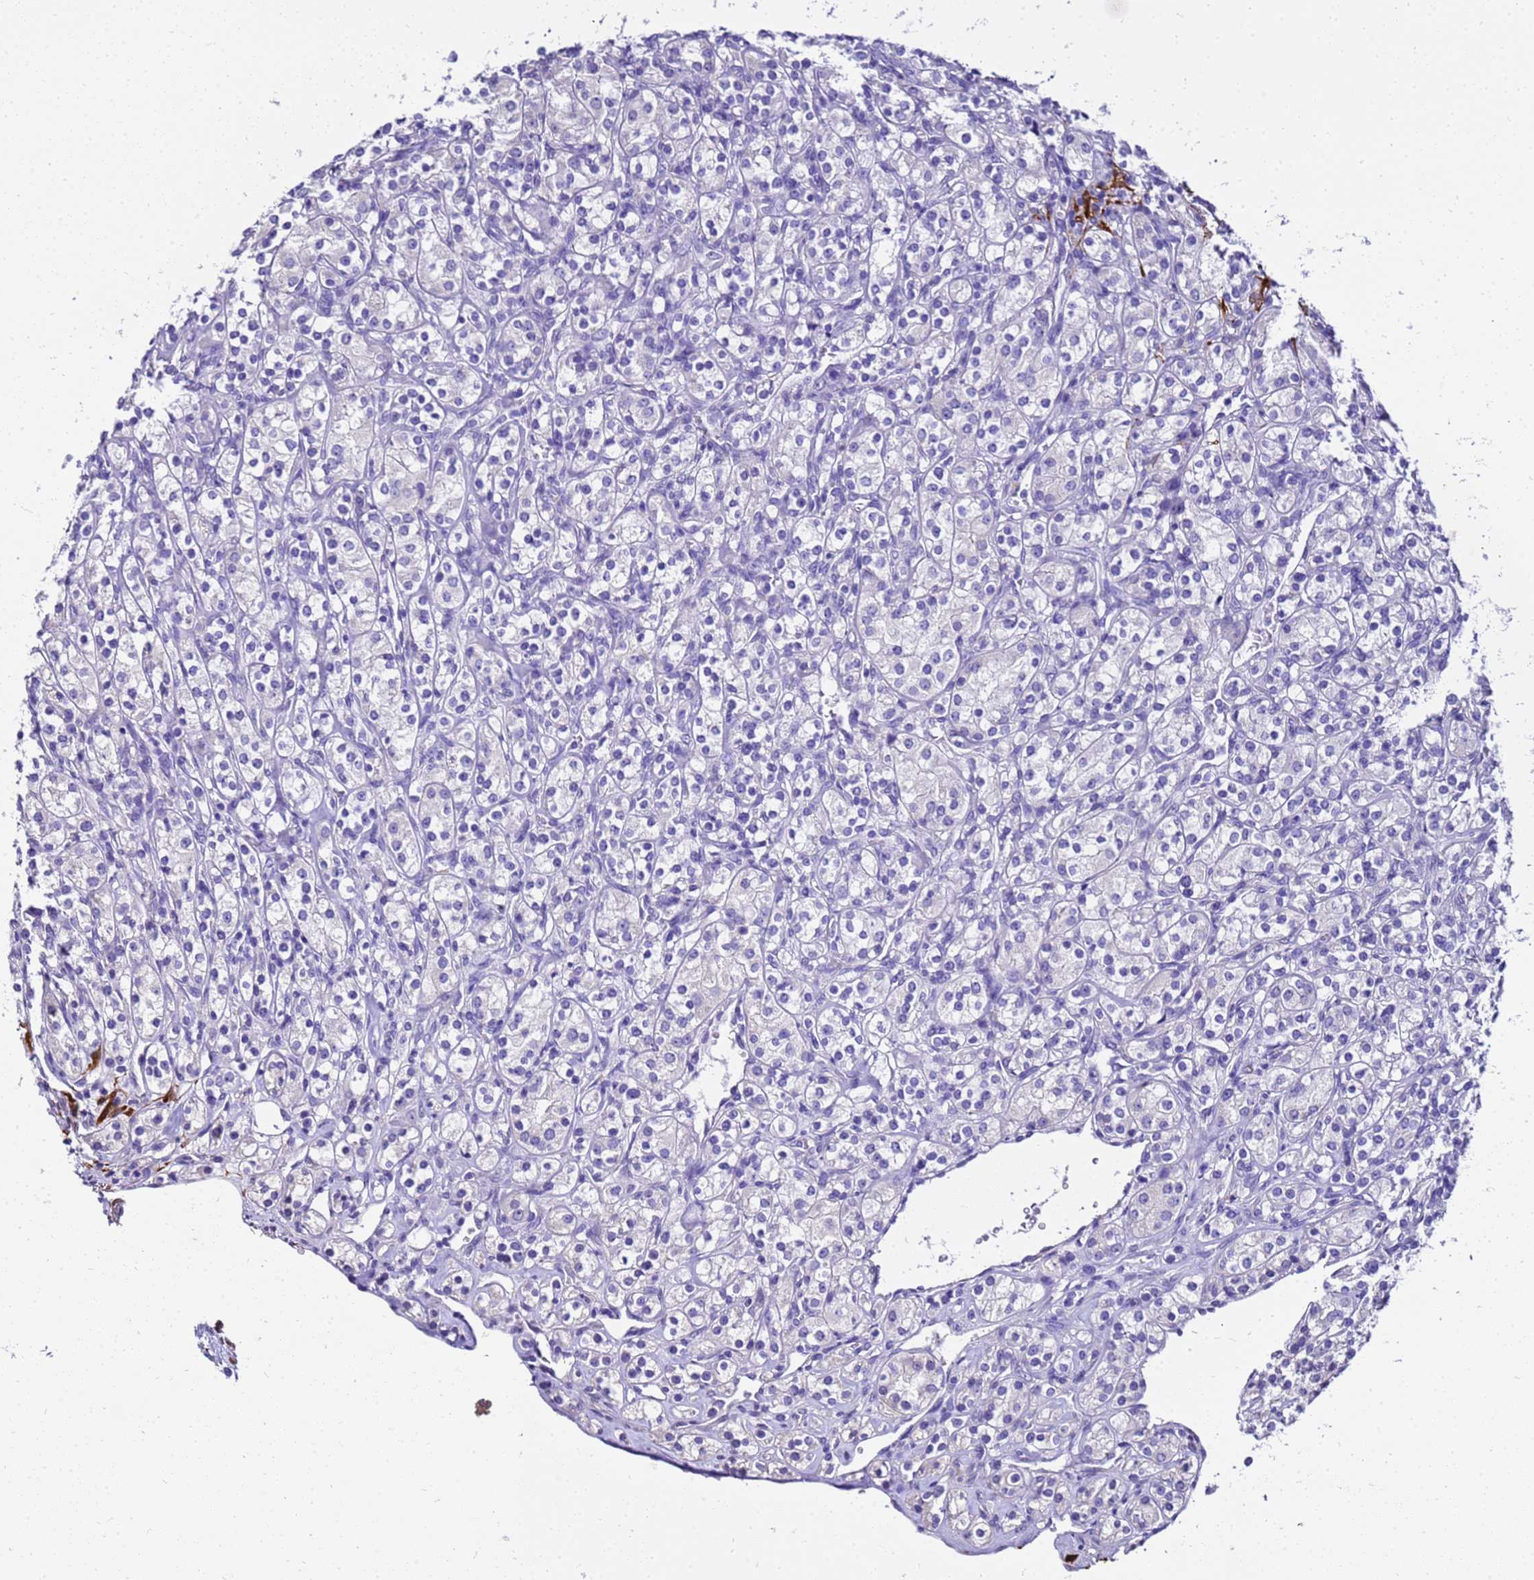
{"staining": {"intensity": "negative", "quantity": "none", "location": "none"}, "tissue": "renal cancer", "cell_type": "Tumor cells", "image_type": "cancer", "snomed": [{"axis": "morphology", "description": "Adenocarcinoma, NOS"}, {"axis": "topography", "description": "Kidney"}], "caption": "Immunohistochemical staining of human renal cancer (adenocarcinoma) shows no significant staining in tumor cells. (DAB (3,3'-diaminobenzidine) immunohistochemistry visualized using brightfield microscopy, high magnification).", "gene": "HSPB6", "patient": {"sex": "male", "age": 77}}